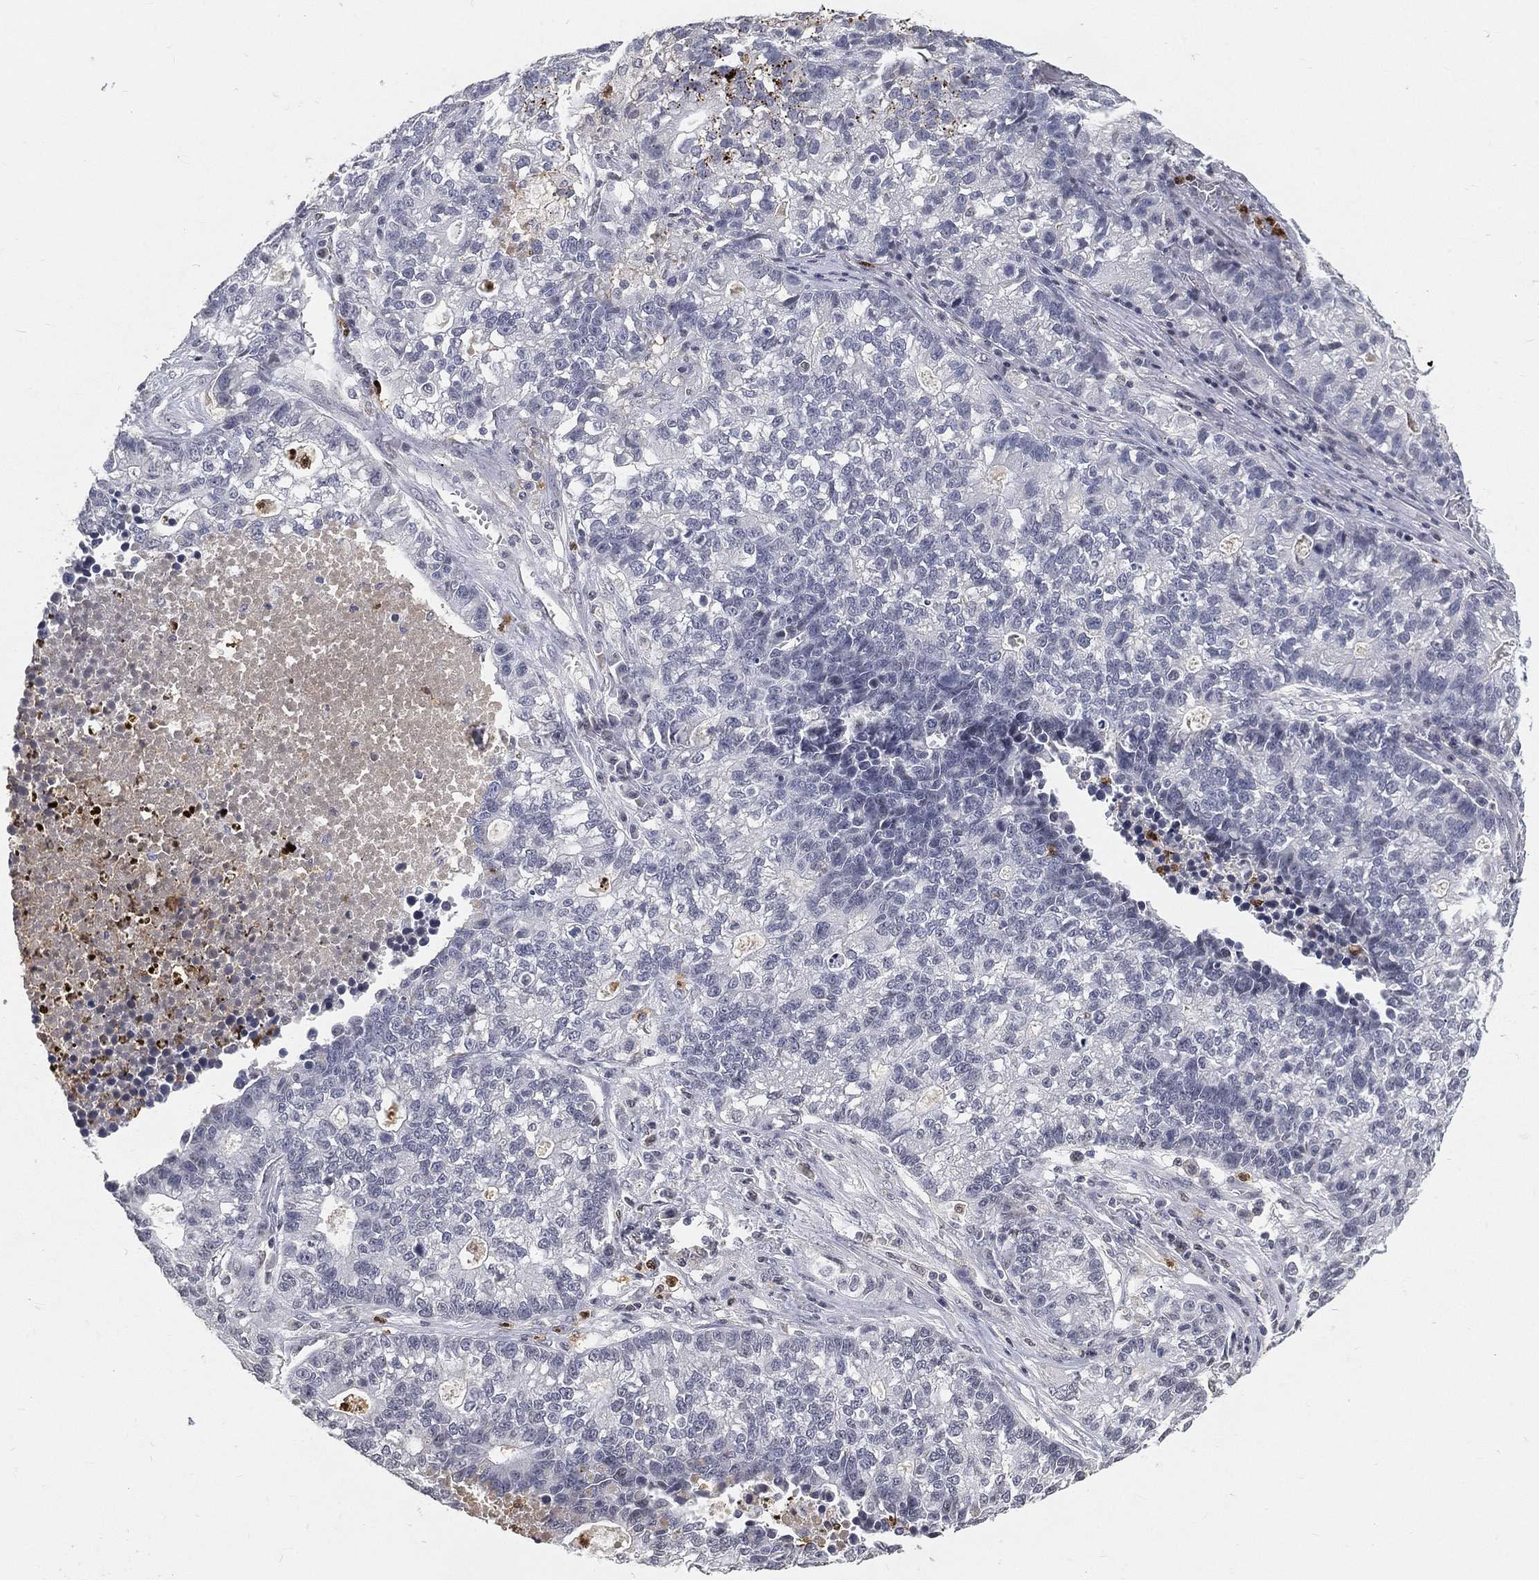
{"staining": {"intensity": "negative", "quantity": "none", "location": "none"}, "tissue": "lung cancer", "cell_type": "Tumor cells", "image_type": "cancer", "snomed": [{"axis": "morphology", "description": "Adenocarcinoma, NOS"}, {"axis": "topography", "description": "Lung"}], "caption": "Immunohistochemical staining of human lung cancer (adenocarcinoma) exhibits no significant expression in tumor cells.", "gene": "ARG1", "patient": {"sex": "male", "age": 57}}